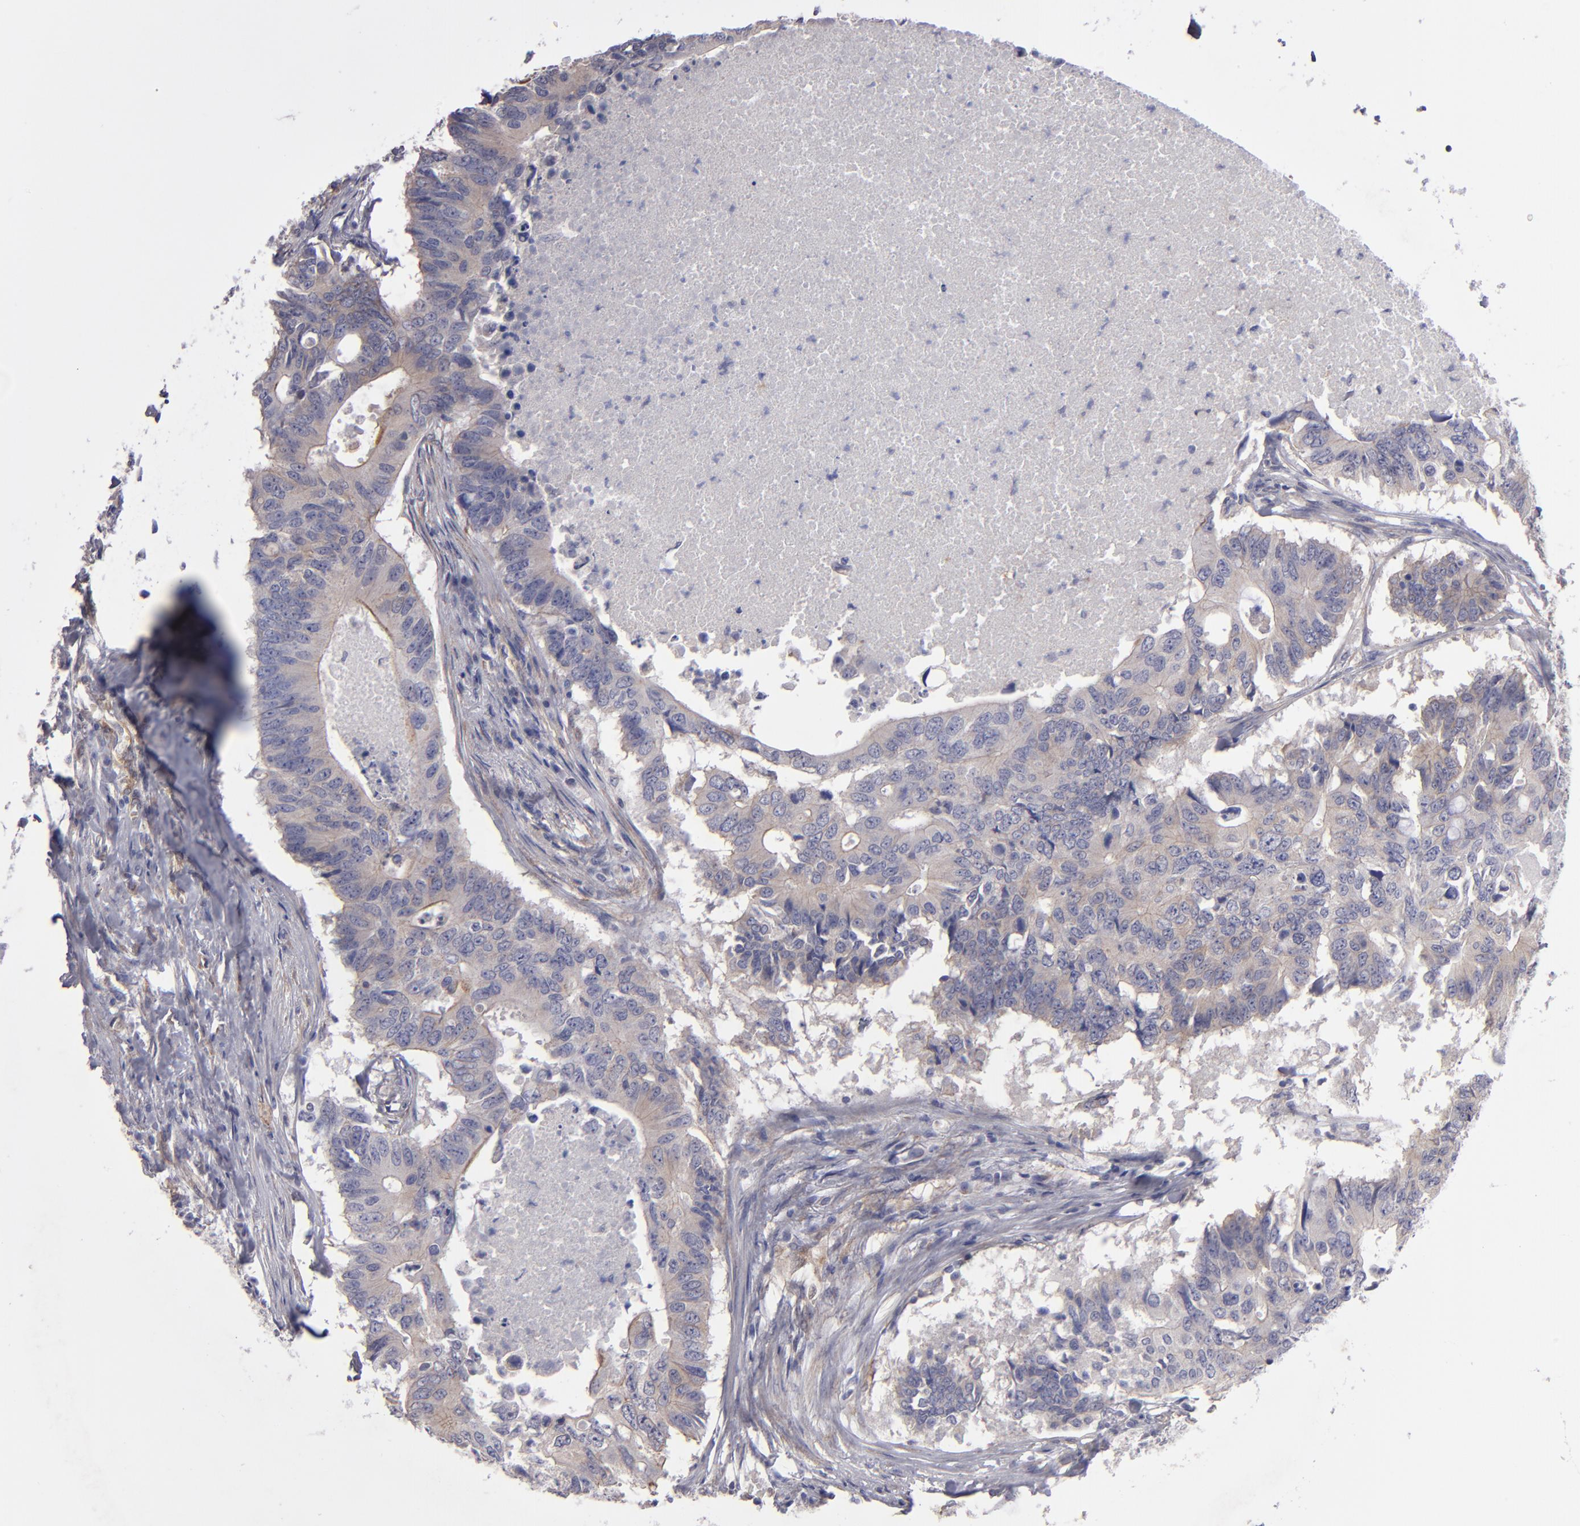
{"staining": {"intensity": "weak", "quantity": ">75%", "location": "cytoplasmic/membranous"}, "tissue": "colorectal cancer", "cell_type": "Tumor cells", "image_type": "cancer", "snomed": [{"axis": "morphology", "description": "Adenocarcinoma, NOS"}, {"axis": "topography", "description": "Colon"}], "caption": "A brown stain shows weak cytoplasmic/membranous staining of a protein in human colorectal adenocarcinoma tumor cells.", "gene": "NDRG2", "patient": {"sex": "male", "age": 71}}